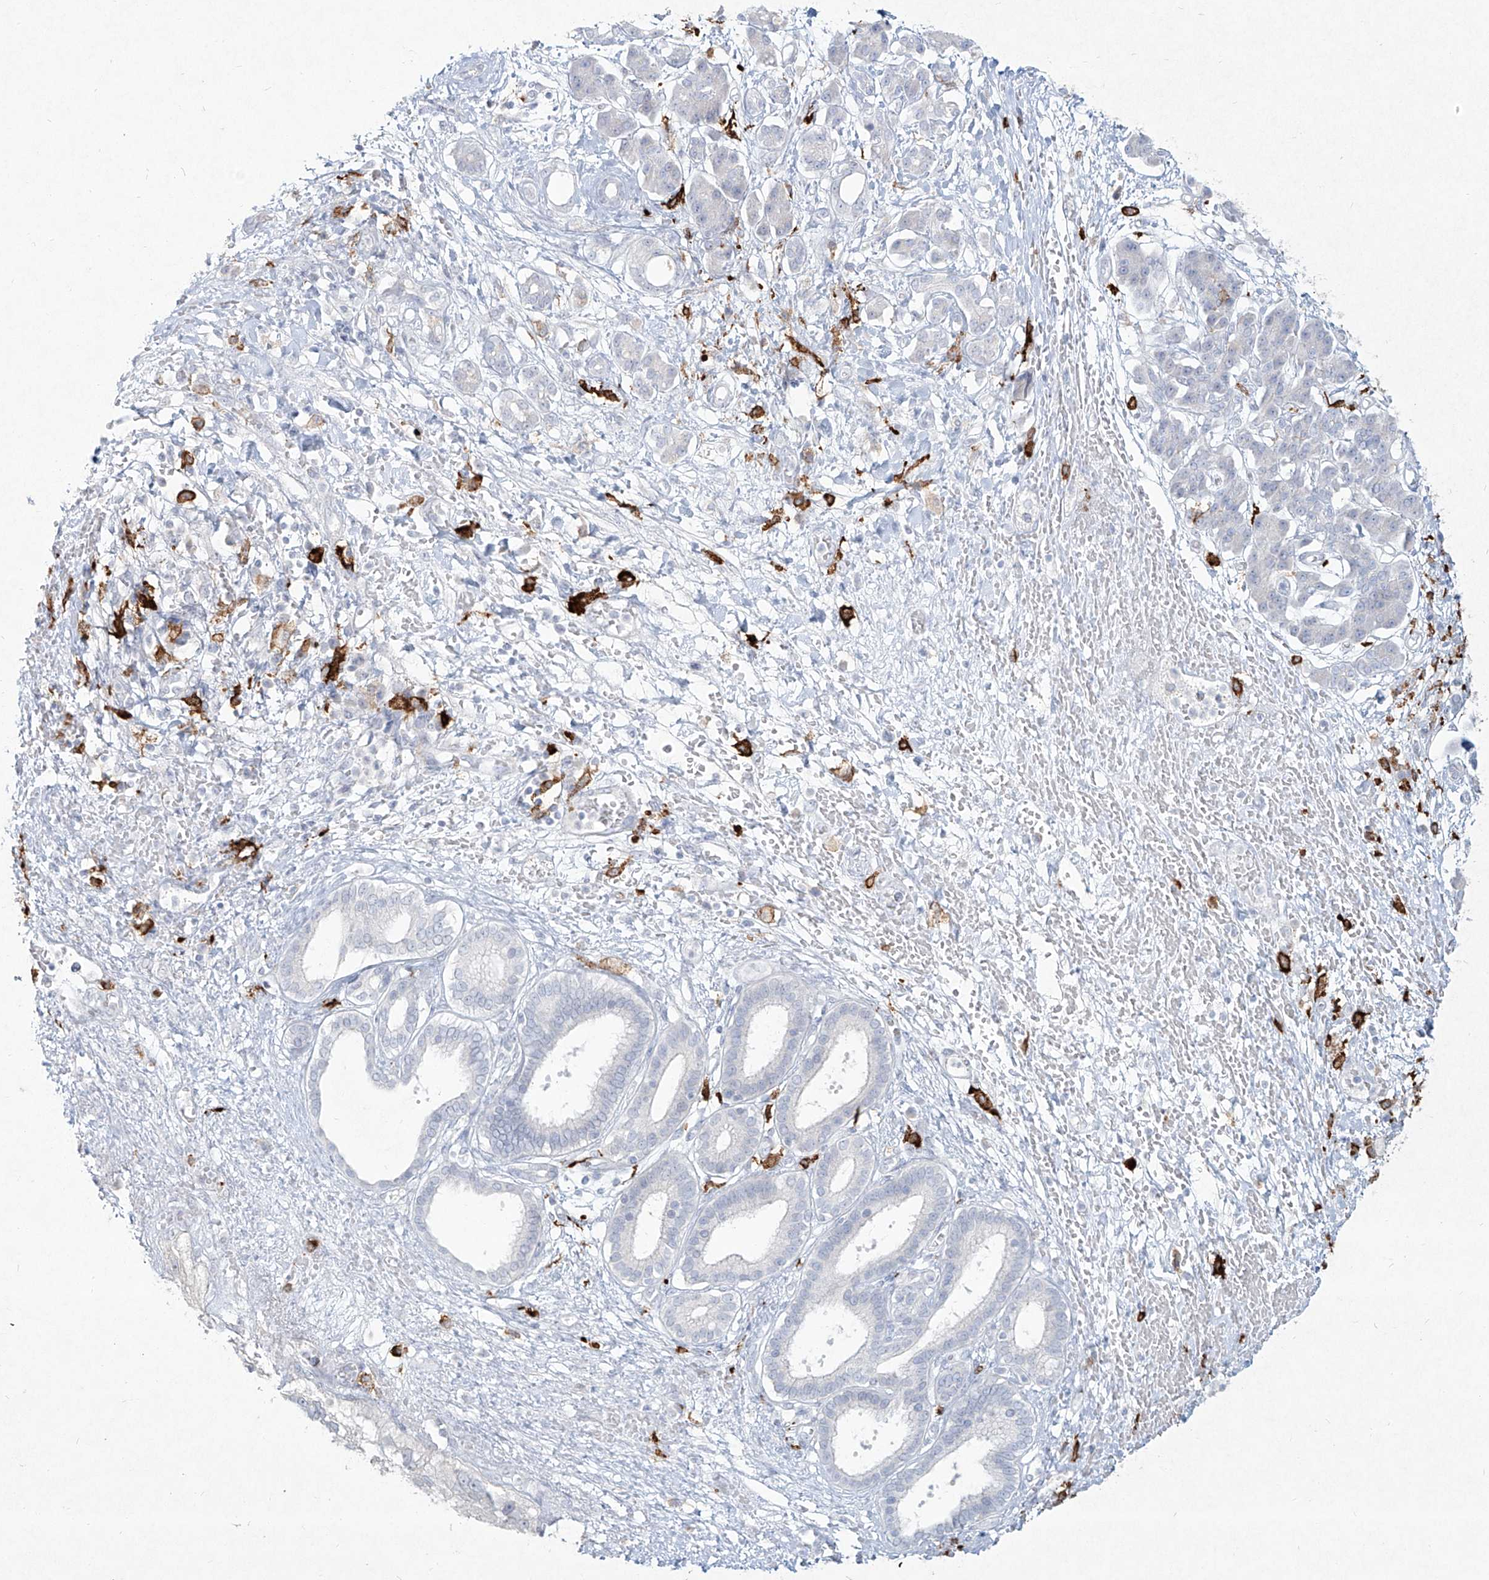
{"staining": {"intensity": "negative", "quantity": "none", "location": "none"}, "tissue": "pancreatic cancer", "cell_type": "Tumor cells", "image_type": "cancer", "snomed": [{"axis": "morphology", "description": "Adenocarcinoma, NOS"}, {"axis": "topography", "description": "Pancreas"}], "caption": "High power microscopy histopathology image of an IHC micrograph of pancreatic cancer, revealing no significant expression in tumor cells.", "gene": "CD209", "patient": {"sex": "female", "age": 56}}